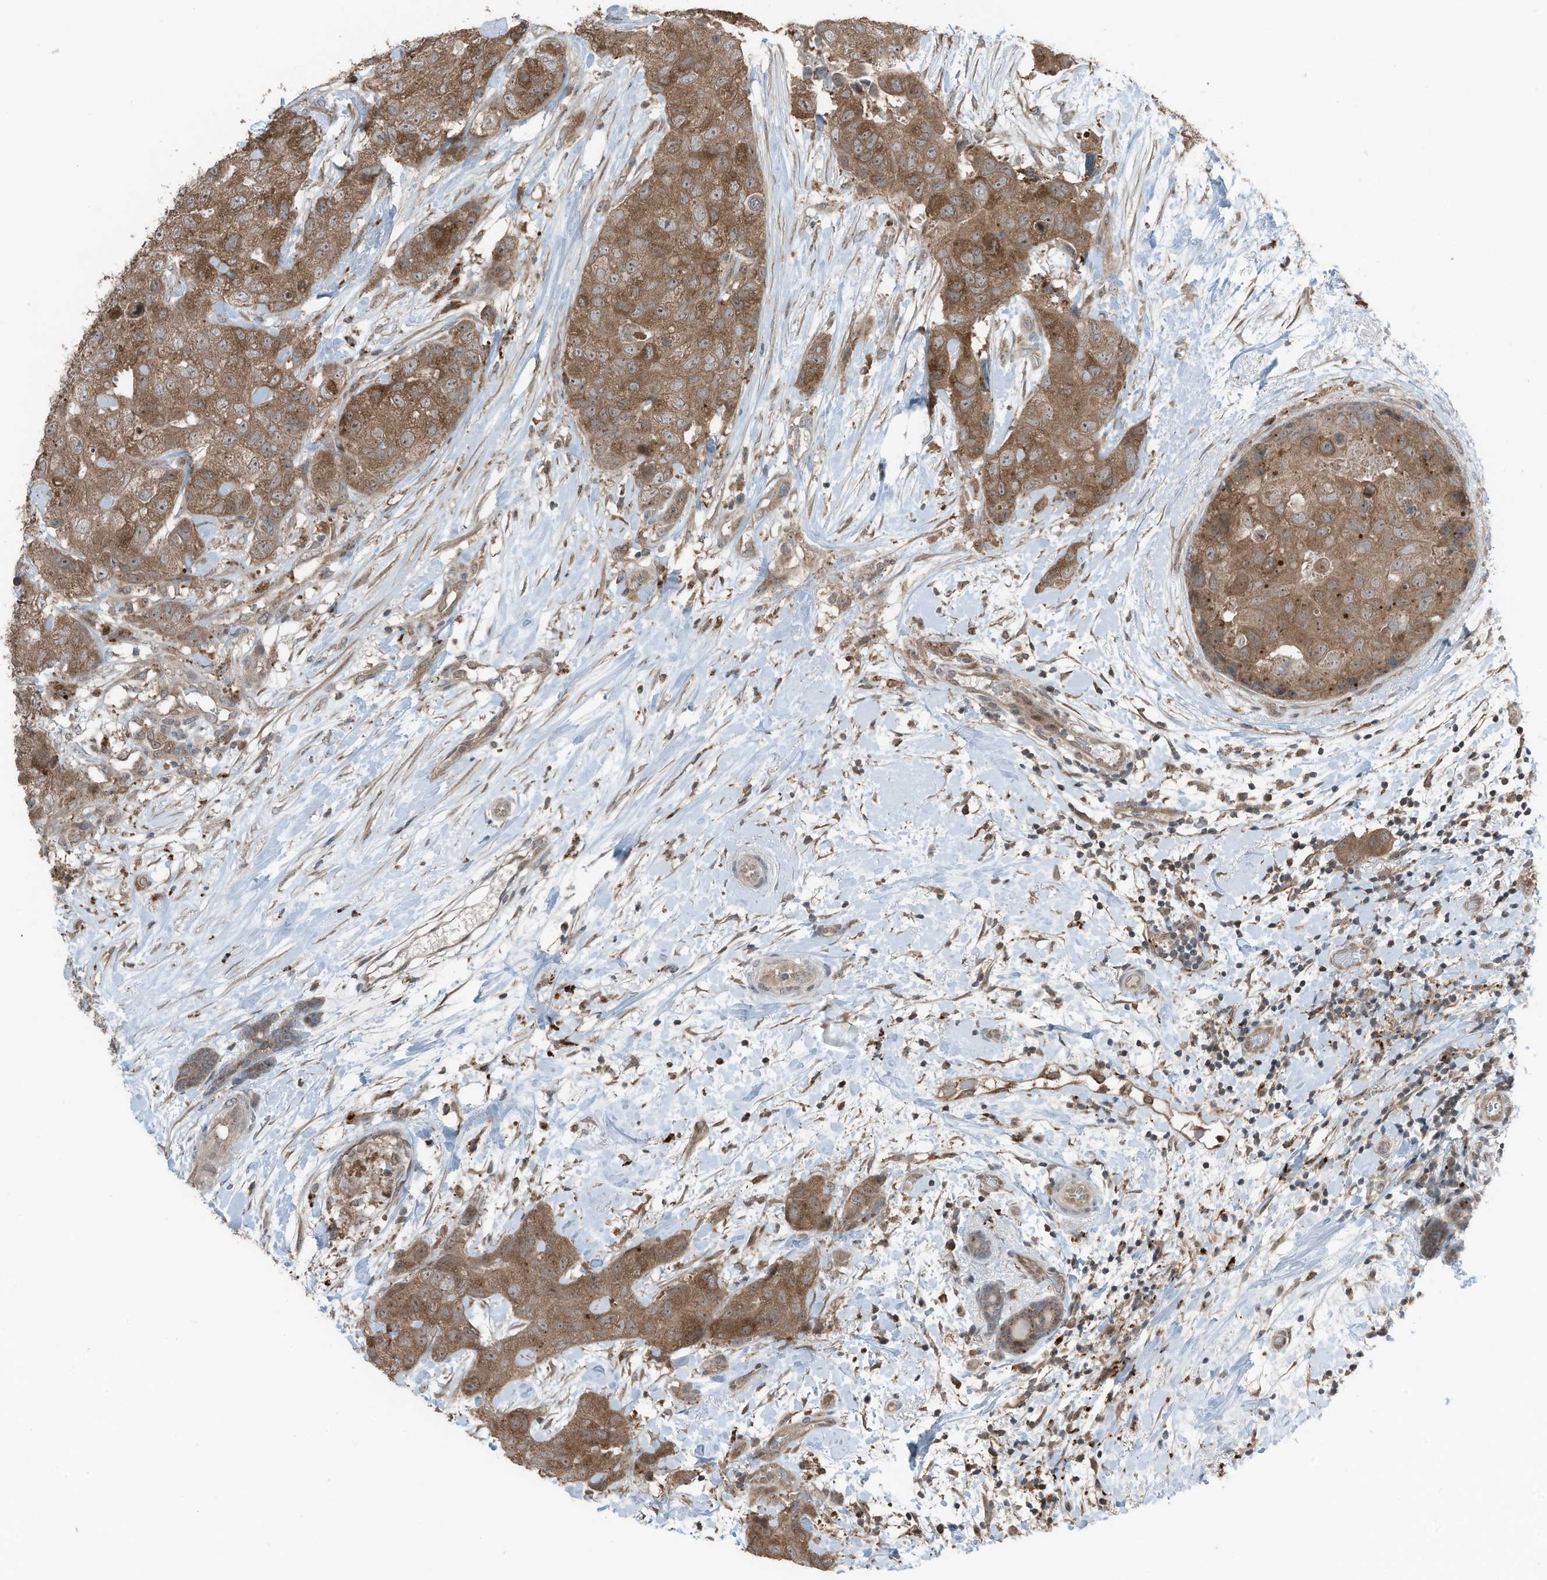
{"staining": {"intensity": "moderate", "quantity": ">75%", "location": "cytoplasmic/membranous"}, "tissue": "breast cancer", "cell_type": "Tumor cells", "image_type": "cancer", "snomed": [{"axis": "morphology", "description": "Duct carcinoma"}, {"axis": "topography", "description": "Breast"}], "caption": "Brown immunohistochemical staining in invasive ductal carcinoma (breast) exhibits moderate cytoplasmic/membranous positivity in approximately >75% of tumor cells. (DAB (3,3'-diaminobenzidine) = brown stain, brightfield microscopy at high magnification).", "gene": "TXNDC9", "patient": {"sex": "female", "age": 62}}